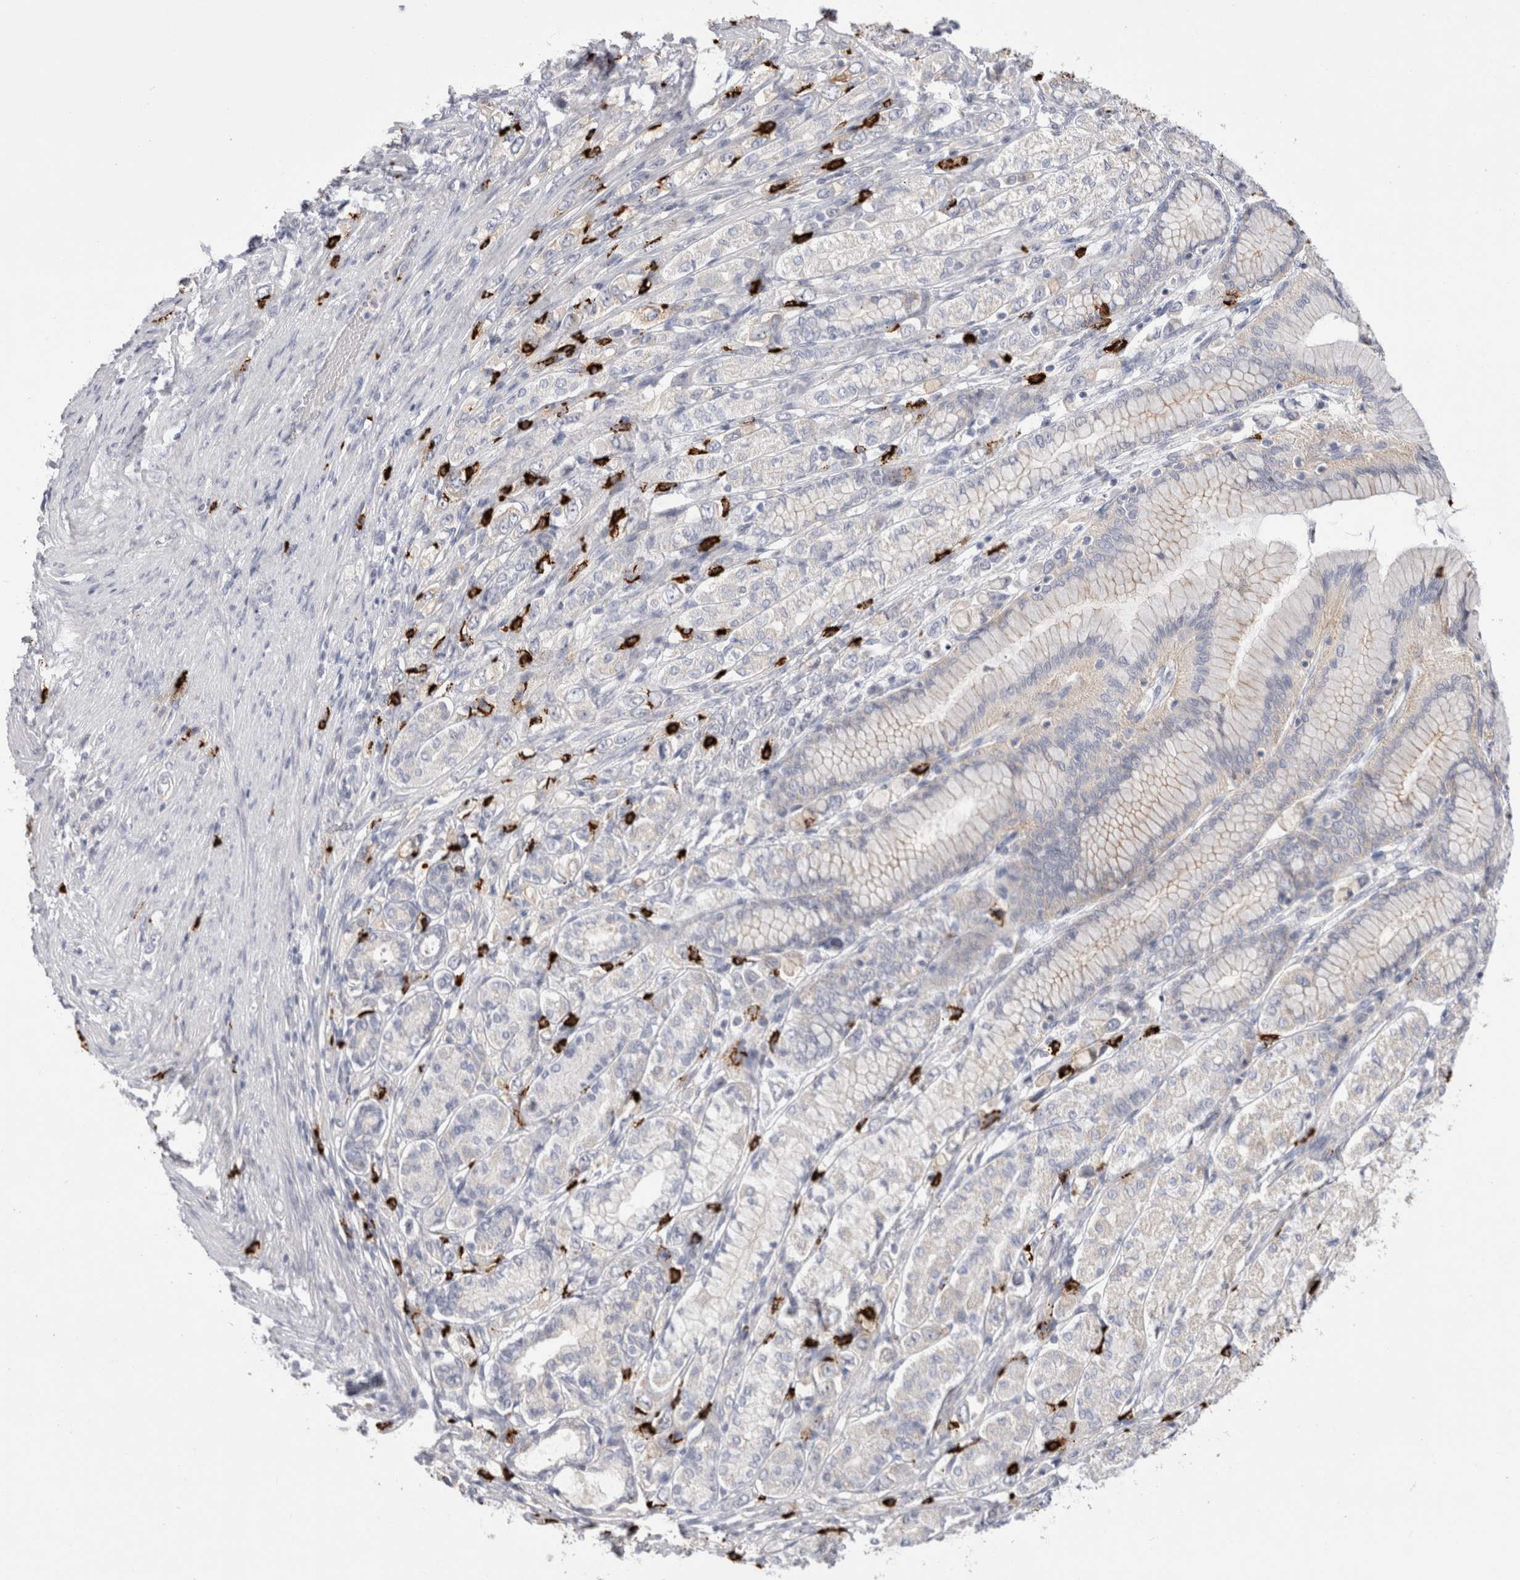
{"staining": {"intensity": "negative", "quantity": "none", "location": "none"}, "tissue": "stomach cancer", "cell_type": "Tumor cells", "image_type": "cancer", "snomed": [{"axis": "morphology", "description": "Adenocarcinoma, NOS"}, {"axis": "topography", "description": "Stomach"}], "caption": "Image shows no significant protein positivity in tumor cells of stomach cancer.", "gene": "SPINK2", "patient": {"sex": "female", "age": 65}}